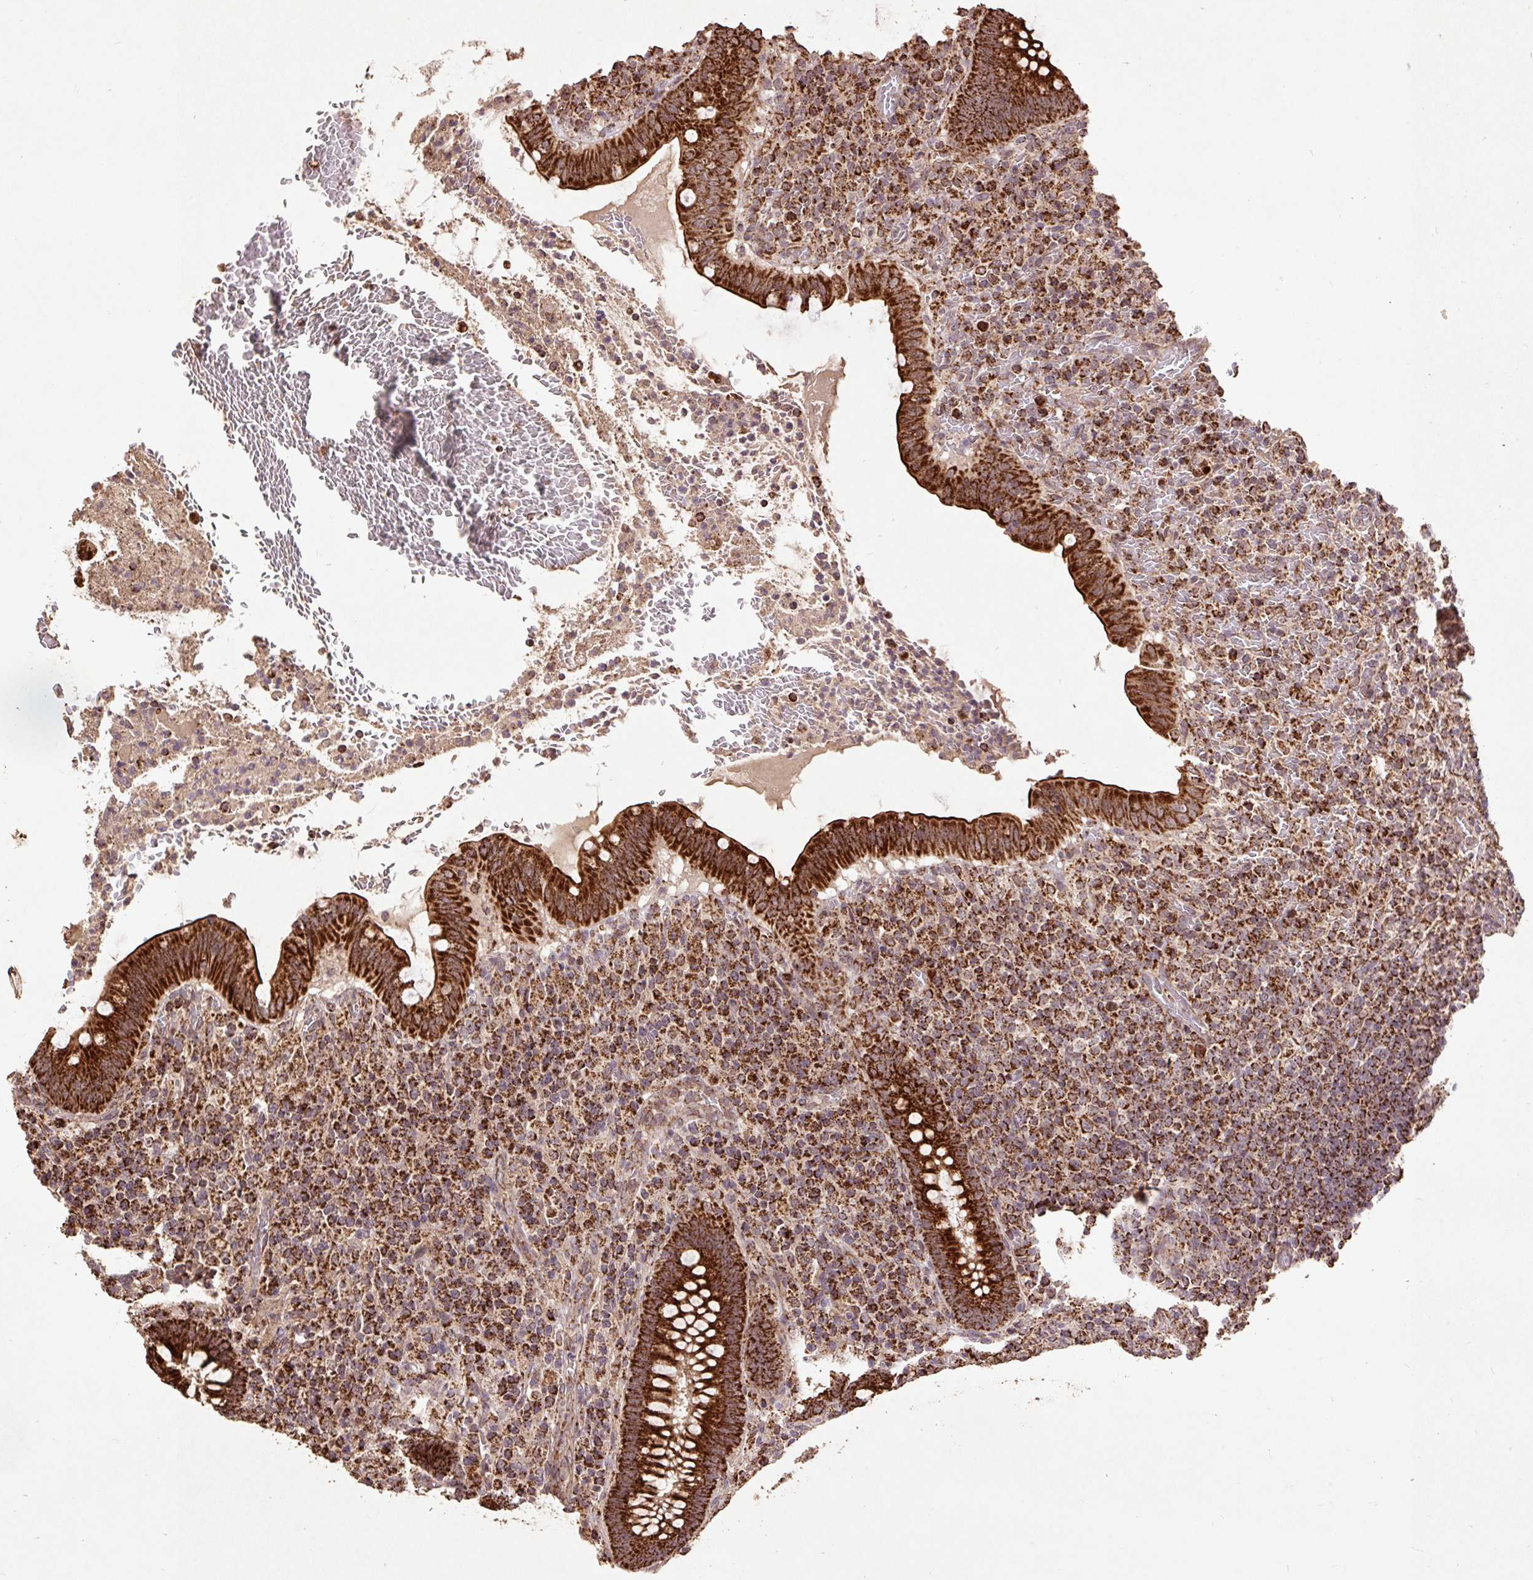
{"staining": {"intensity": "strong", "quantity": ">75%", "location": "cytoplasmic/membranous"}, "tissue": "appendix", "cell_type": "Glandular cells", "image_type": "normal", "snomed": [{"axis": "morphology", "description": "Normal tissue, NOS"}, {"axis": "topography", "description": "Appendix"}], "caption": "DAB (3,3'-diaminobenzidine) immunohistochemical staining of unremarkable human appendix displays strong cytoplasmic/membranous protein staining in about >75% of glandular cells.", "gene": "ATP5F1A", "patient": {"sex": "female", "age": 43}}